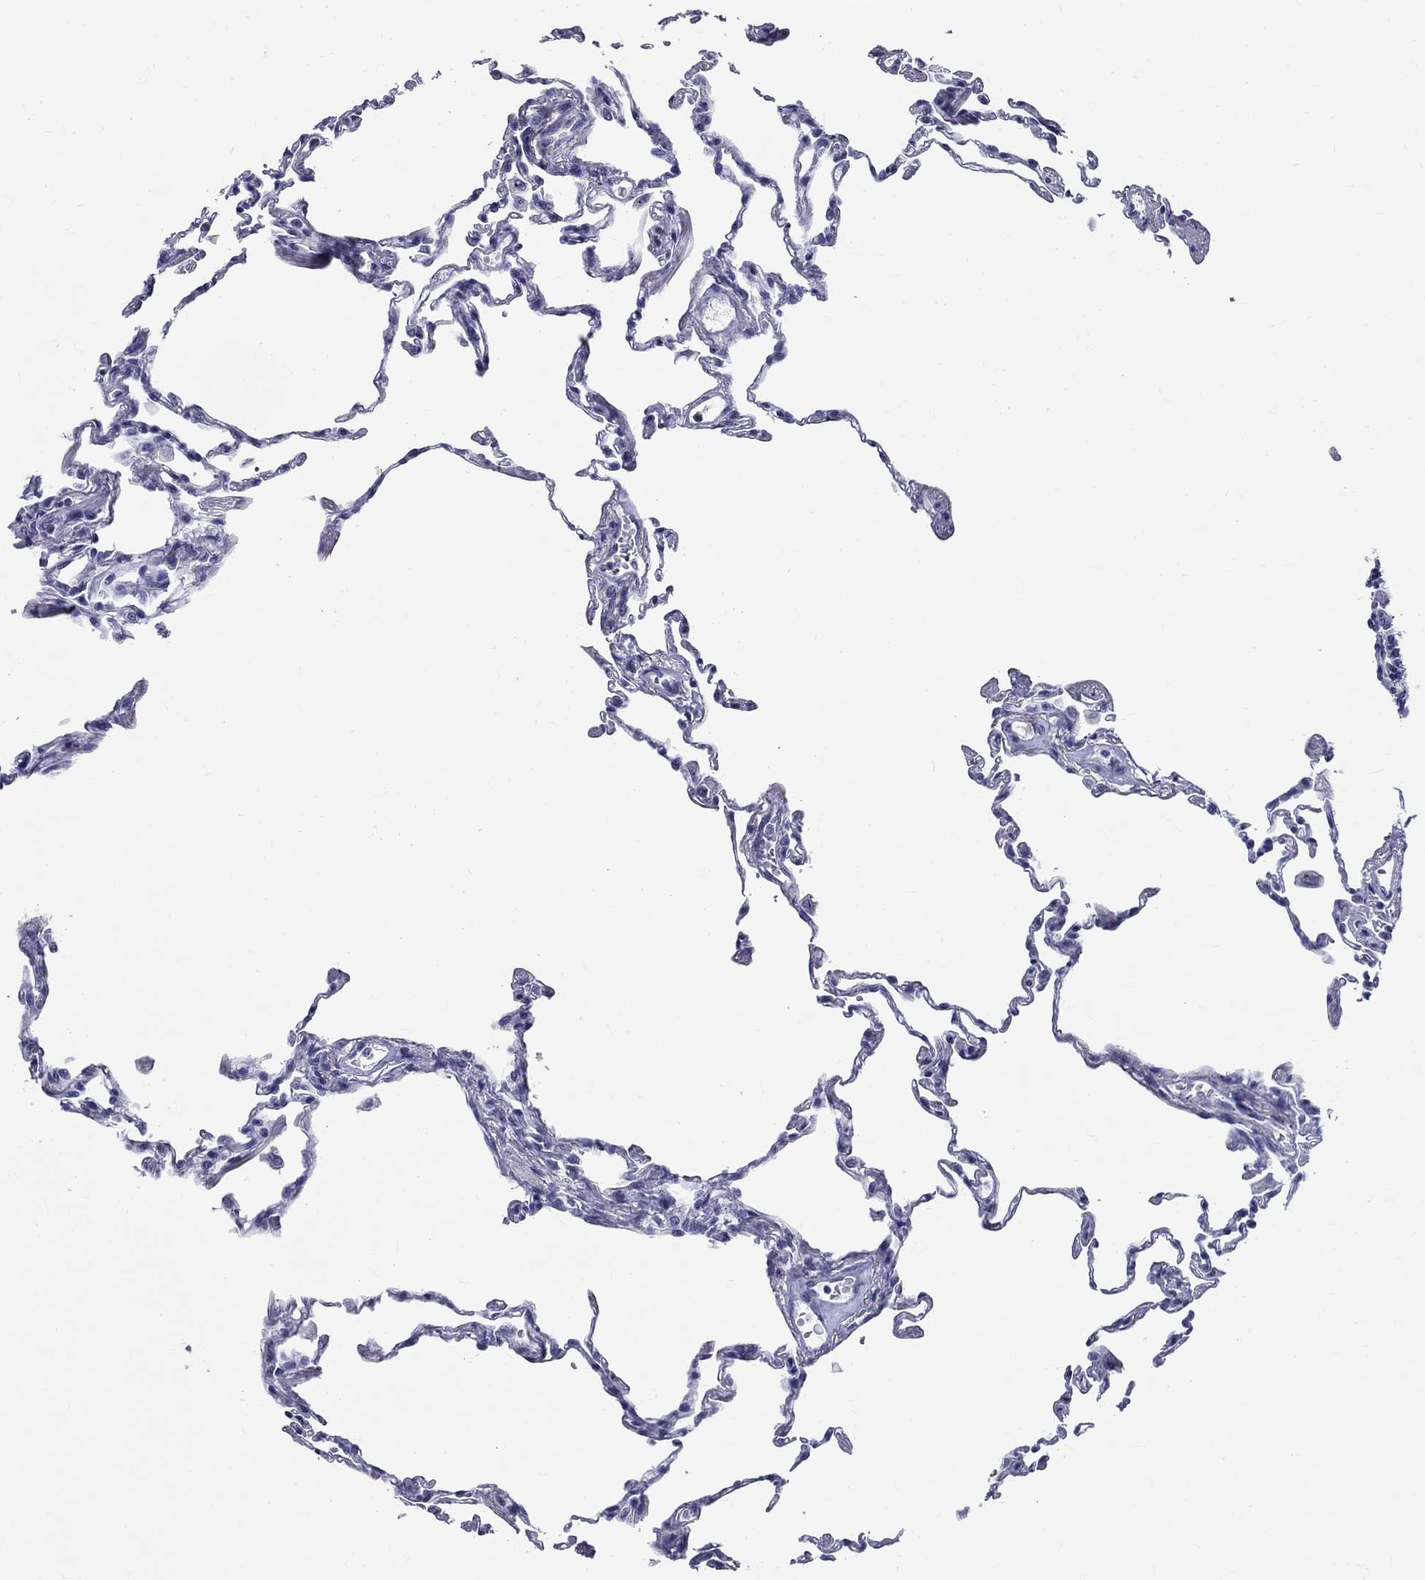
{"staining": {"intensity": "negative", "quantity": "none", "location": "none"}, "tissue": "lung", "cell_type": "Alveolar cells", "image_type": "normal", "snomed": [{"axis": "morphology", "description": "Normal tissue, NOS"}, {"axis": "topography", "description": "Lung"}], "caption": "This is an immunohistochemistry (IHC) photomicrograph of normal lung. There is no expression in alveolar cells.", "gene": "CEP43", "patient": {"sex": "female", "age": 57}}